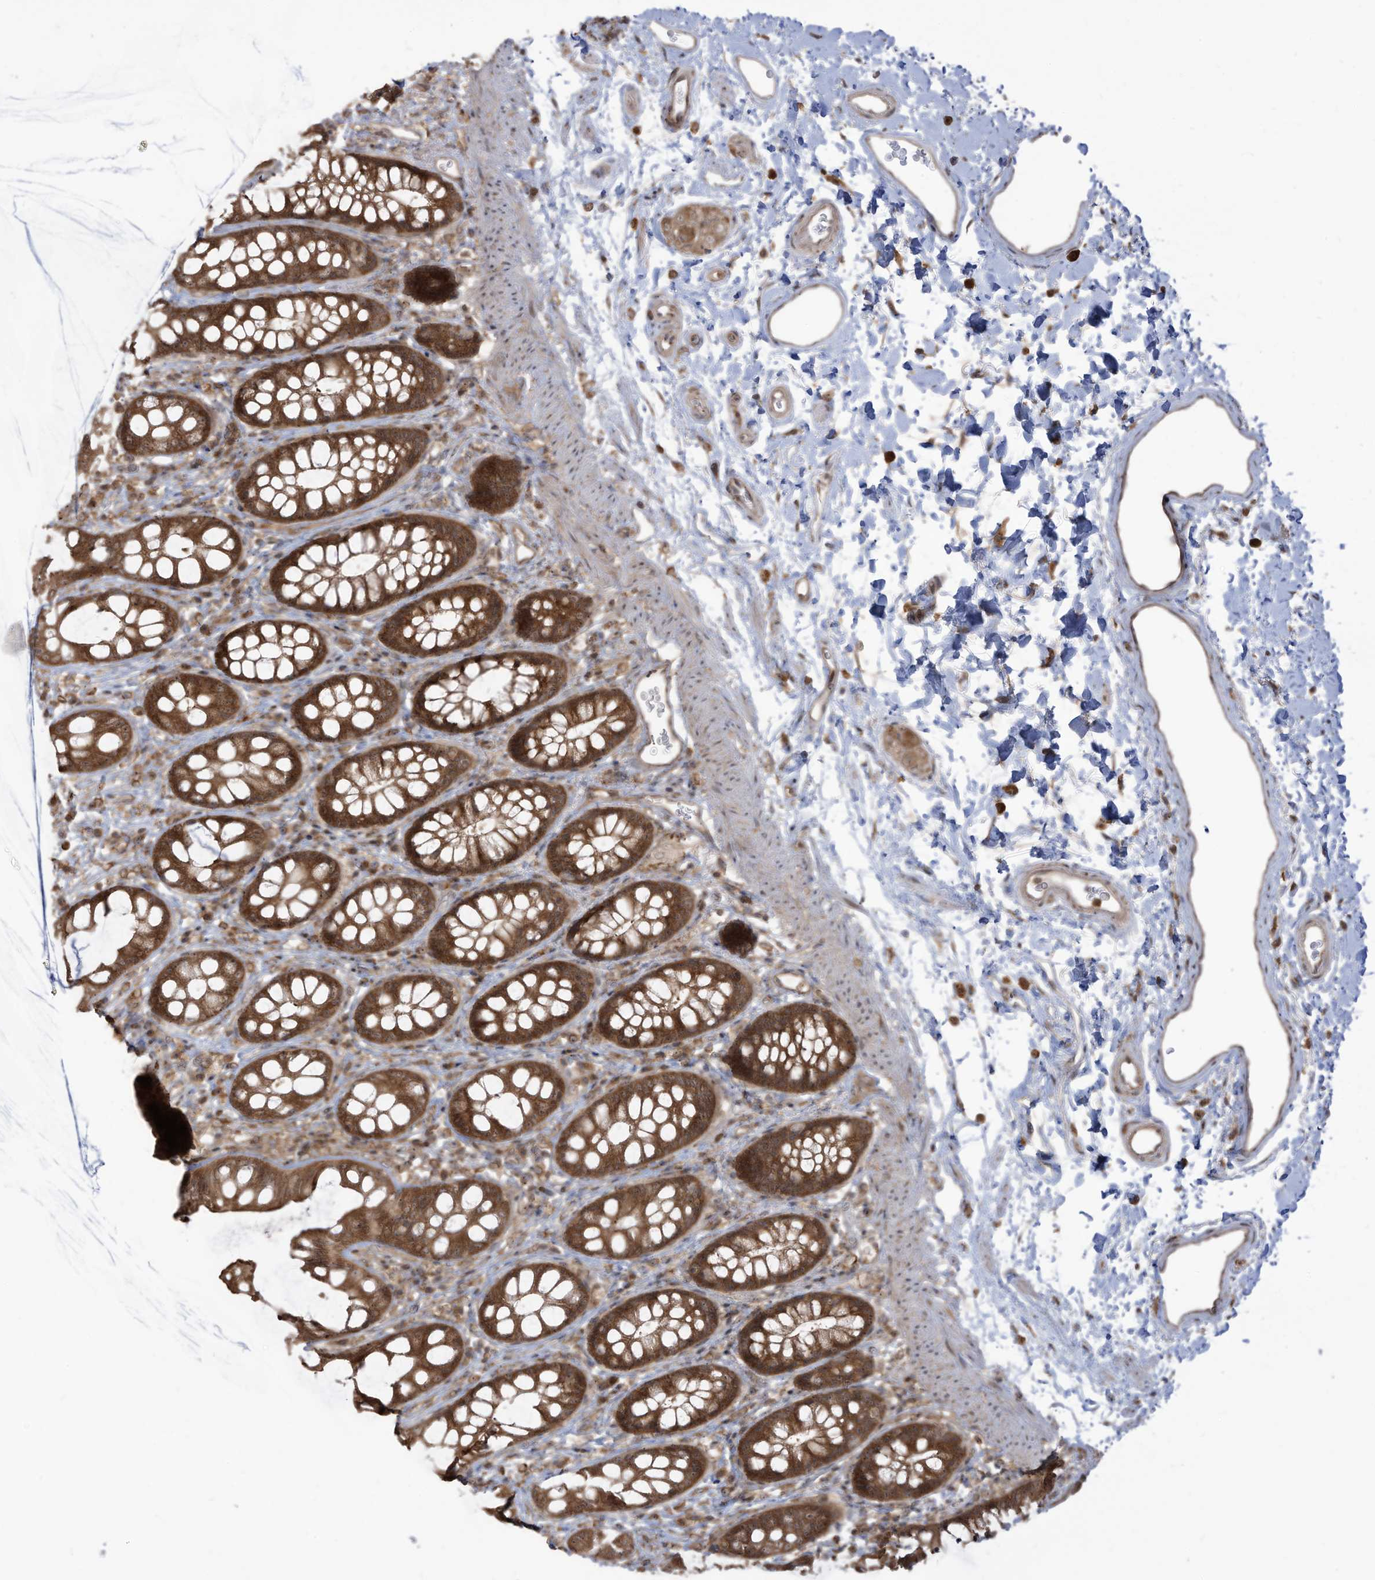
{"staining": {"intensity": "moderate", "quantity": ">75%", "location": "cytoplasmic/membranous"}, "tissue": "rectum", "cell_type": "Glandular cells", "image_type": "normal", "snomed": [{"axis": "morphology", "description": "Normal tissue, NOS"}, {"axis": "topography", "description": "Rectum"}], "caption": "The image demonstrates a brown stain indicating the presence of a protein in the cytoplasmic/membranous of glandular cells in rectum.", "gene": "CARF", "patient": {"sex": "female", "age": 65}}